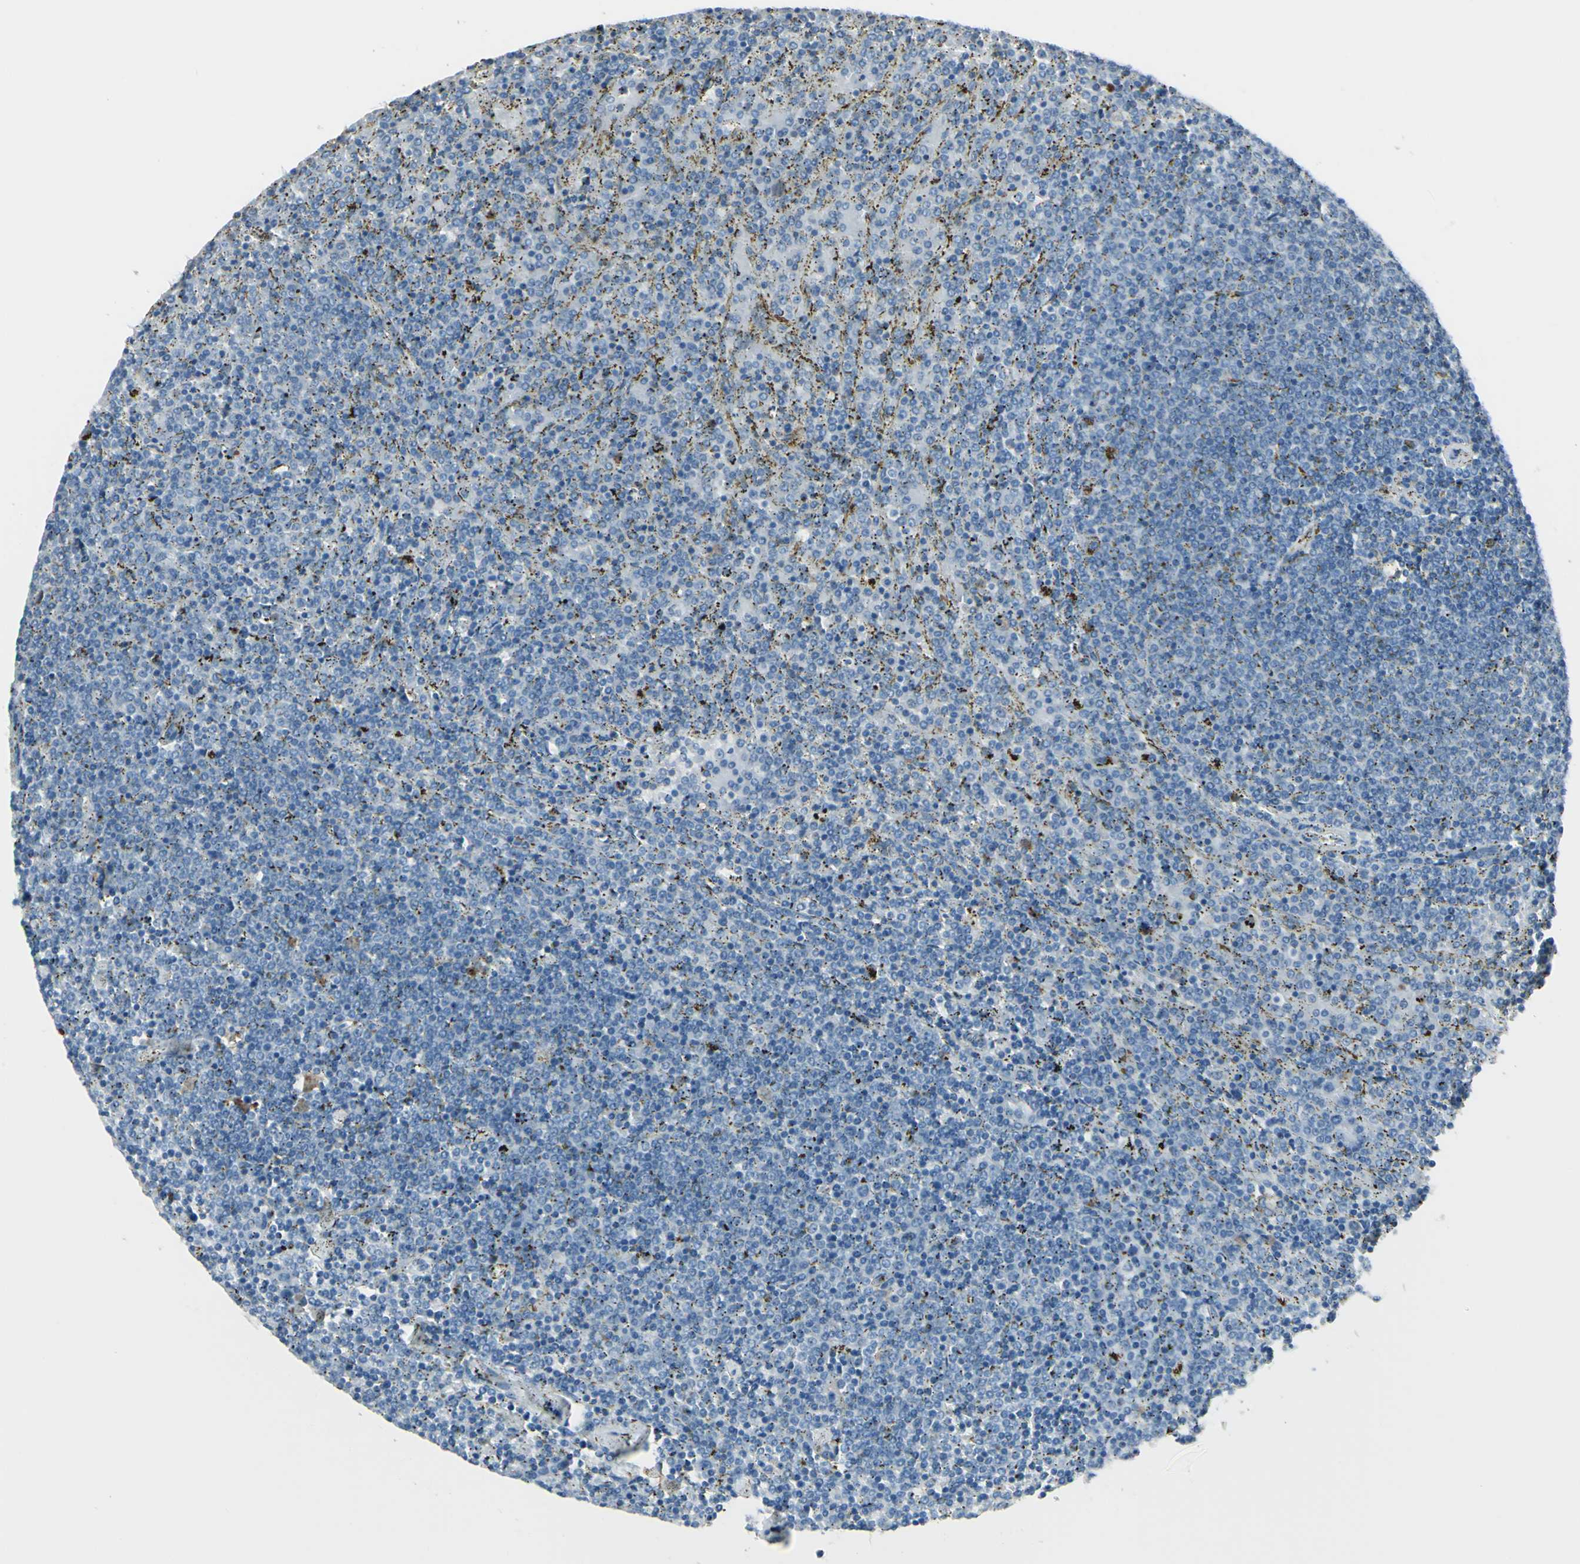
{"staining": {"intensity": "negative", "quantity": "none", "location": "none"}, "tissue": "lymphoma", "cell_type": "Tumor cells", "image_type": "cancer", "snomed": [{"axis": "morphology", "description": "Malignant lymphoma, non-Hodgkin's type, Low grade"}, {"axis": "topography", "description": "Spleen"}], "caption": "Human lymphoma stained for a protein using IHC reveals no positivity in tumor cells.", "gene": "ZNF557", "patient": {"sex": "female", "age": 77}}